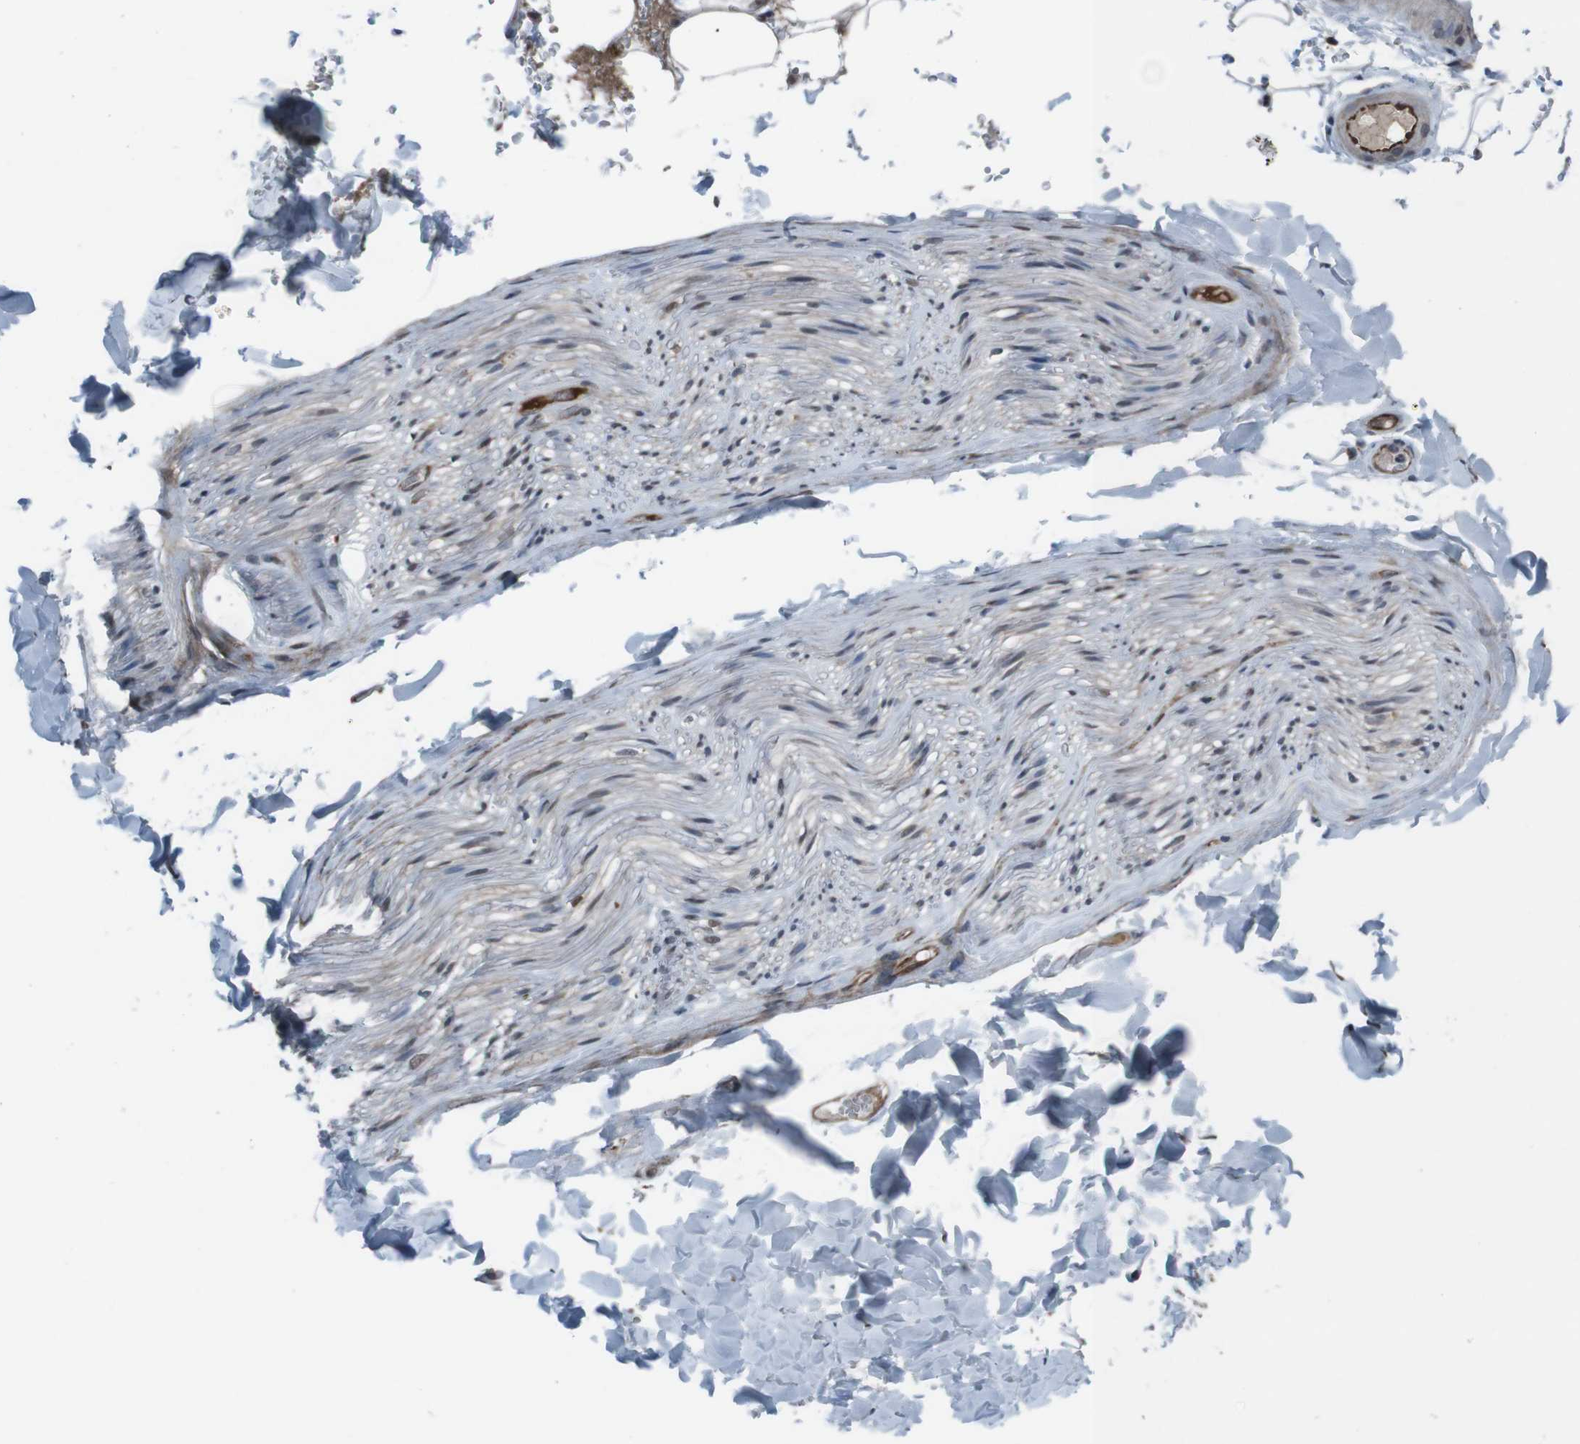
{"staining": {"intensity": "moderate", "quantity": "25%-75%", "location": "nuclear"}, "tissue": "adipose tissue", "cell_type": "Adipocytes", "image_type": "normal", "snomed": [{"axis": "morphology", "description": "Normal tissue, NOS"}, {"axis": "topography", "description": "Peripheral nerve tissue"}], "caption": "Adipose tissue stained for a protein exhibits moderate nuclear positivity in adipocytes. (DAB (3,3'-diaminobenzidine) IHC with brightfield microscopy, high magnification).", "gene": "SS18L1", "patient": {"sex": "male", "age": 70}}